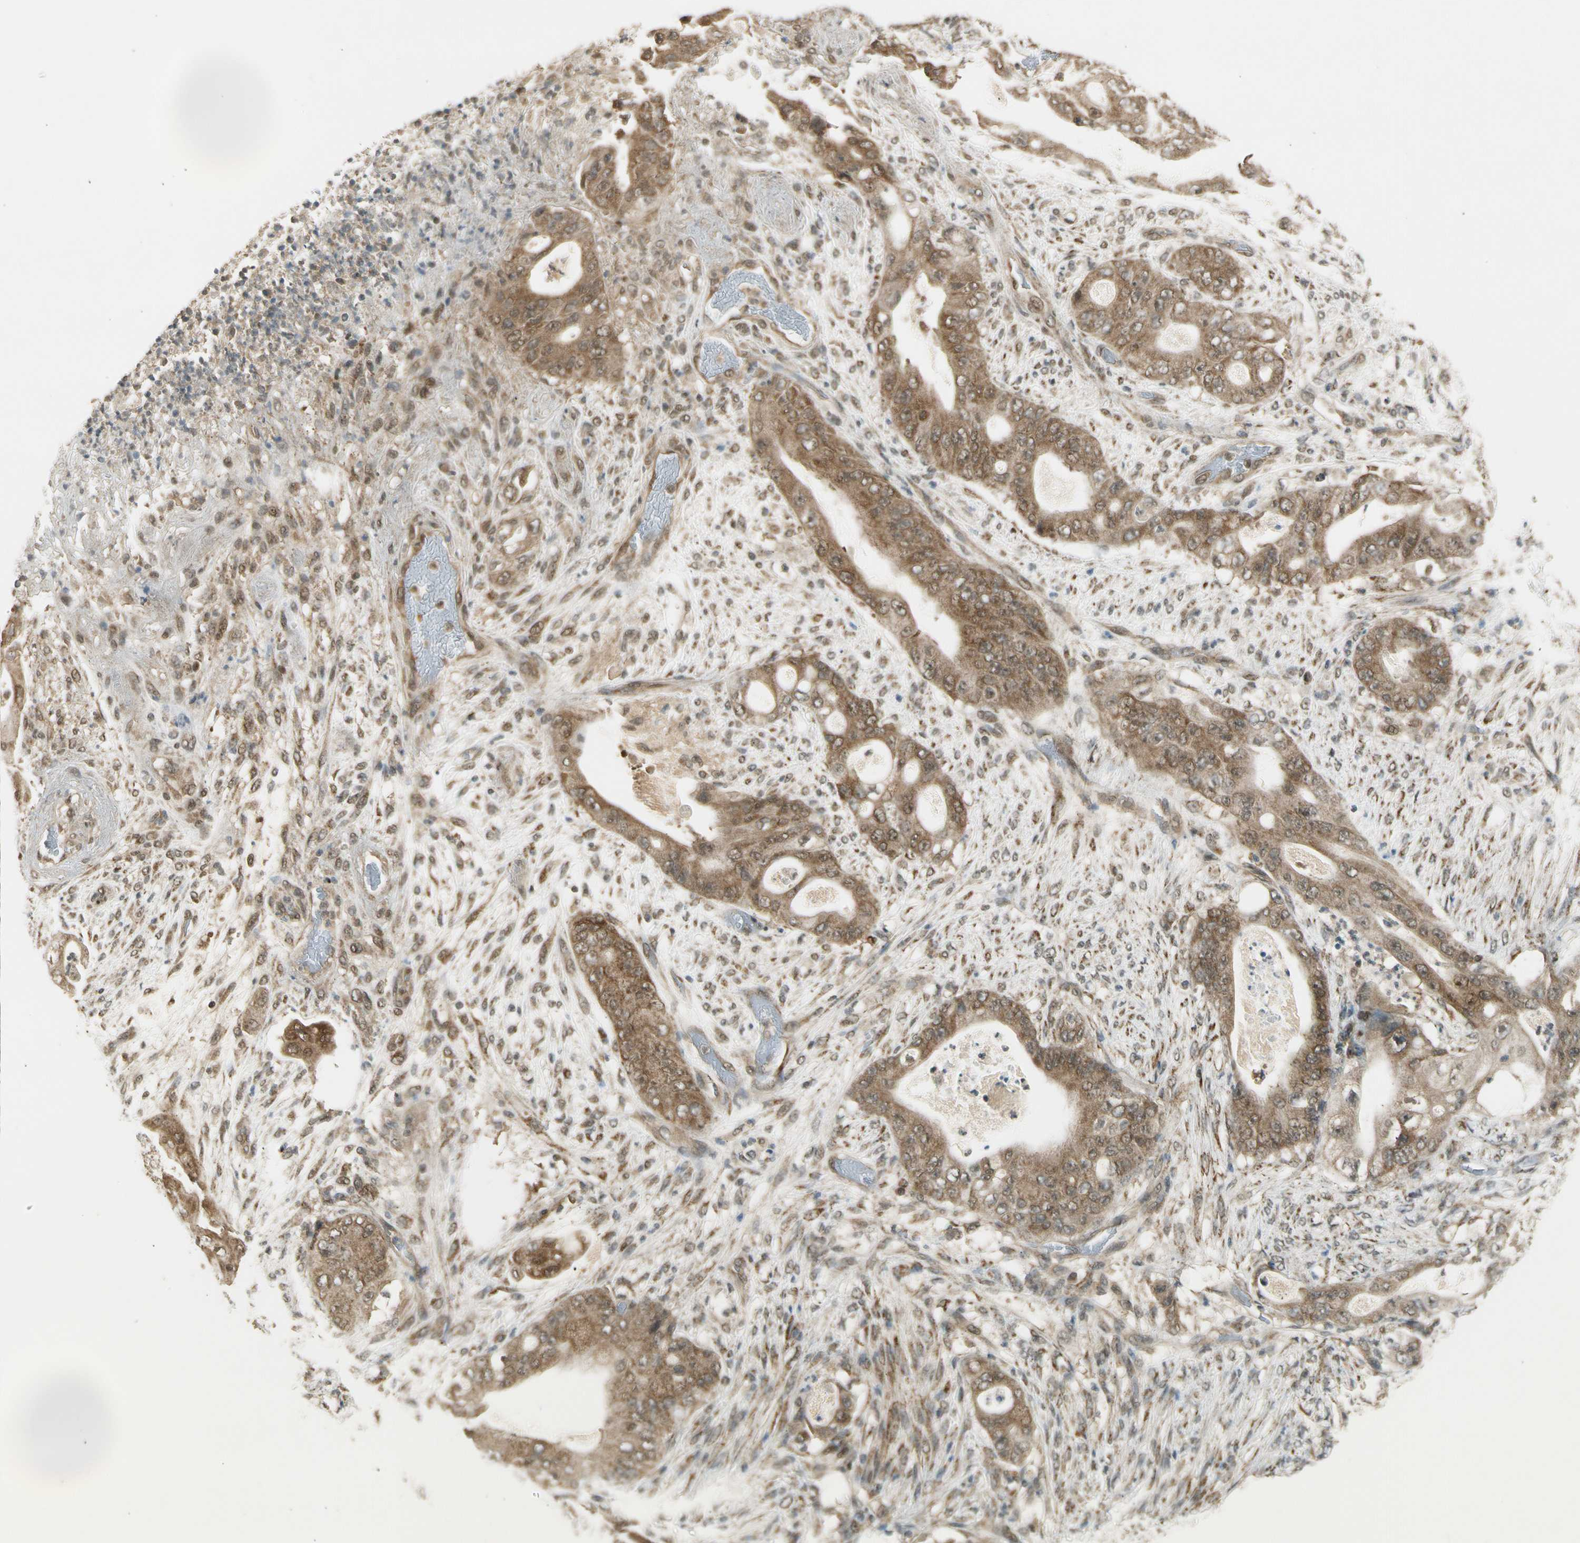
{"staining": {"intensity": "moderate", "quantity": ">75%", "location": "cytoplasmic/membranous"}, "tissue": "stomach cancer", "cell_type": "Tumor cells", "image_type": "cancer", "snomed": [{"axis": "morphology", "description": "Adenocarcinoma, NOS"}, {"axis": "topography", "description": "Stomach"}], "caption": "Immunohistochemical staining of stomach cancer (adenocarcinoma) reveals moderate cytoplasmic/membranous protein positivity in approximately >75% of tumor cells. The staining was performed using DAB (3,3'-diaminobenzidine), with brown indicating positive protein expression. Nuclei are stained blue with hematoxylin.", "gene": "ZNF135", "patient": {"sex": "female", "age": 73}}